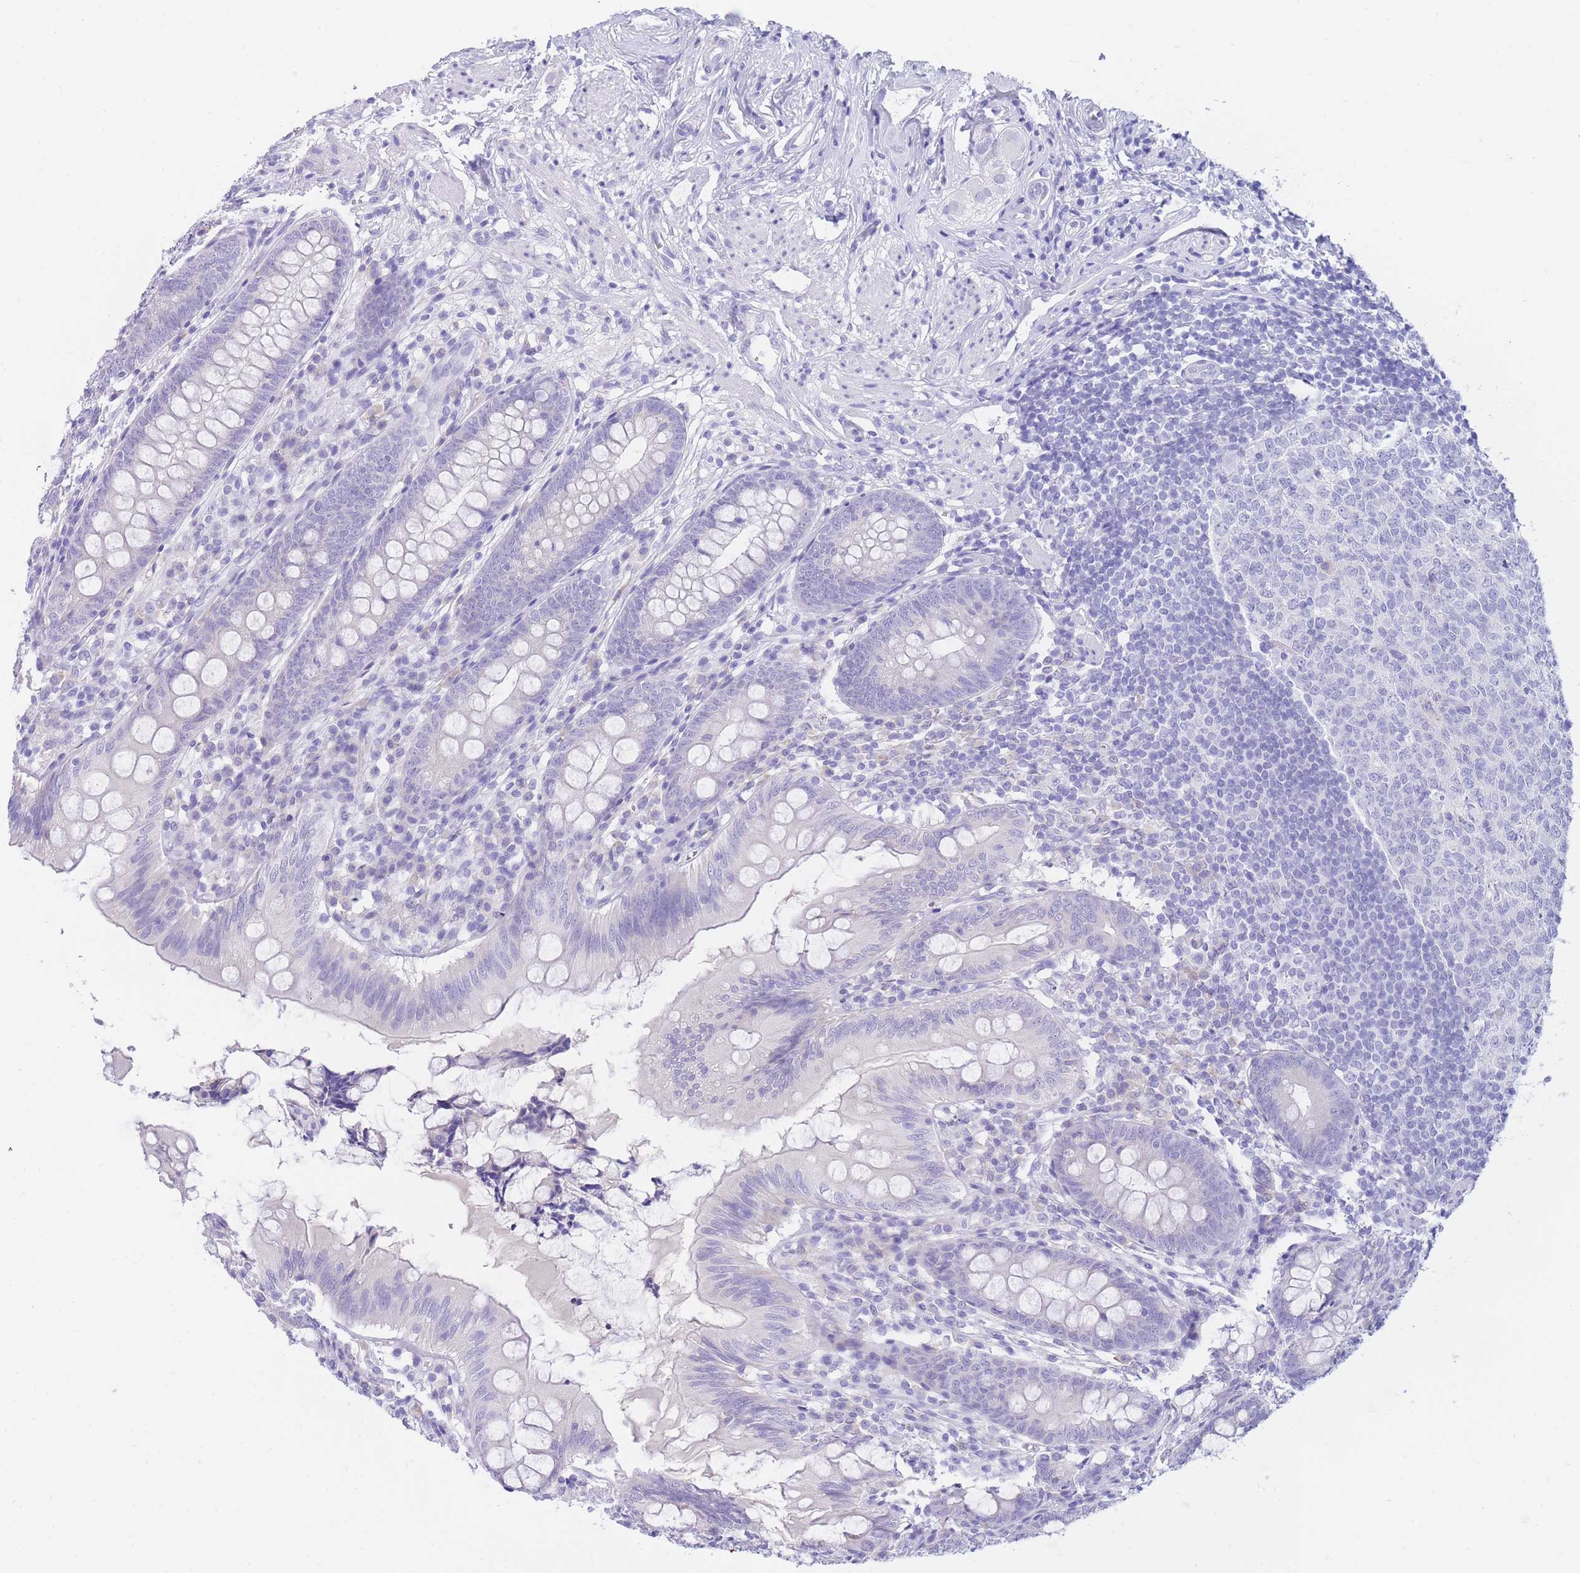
{"staining": {"intensity": "negative", "quantity": "none", "location": "none"}, "tissue": "appendix", "cell_type": "Glandular cells", "image_type": "normal", "snomed": [{"axis": "morphology", "description": "Normal tissue, NOS"}, {"axis": "topography", "description": "Appendix"}], "caption": "Glandular cells are negative for brown protein staining in normal appendix. (Brightfield microscopy of DAB immunohistochemistry at high magnification).", "gene": "SSUH2", "patient": {"sex": "female", "age": 51}}